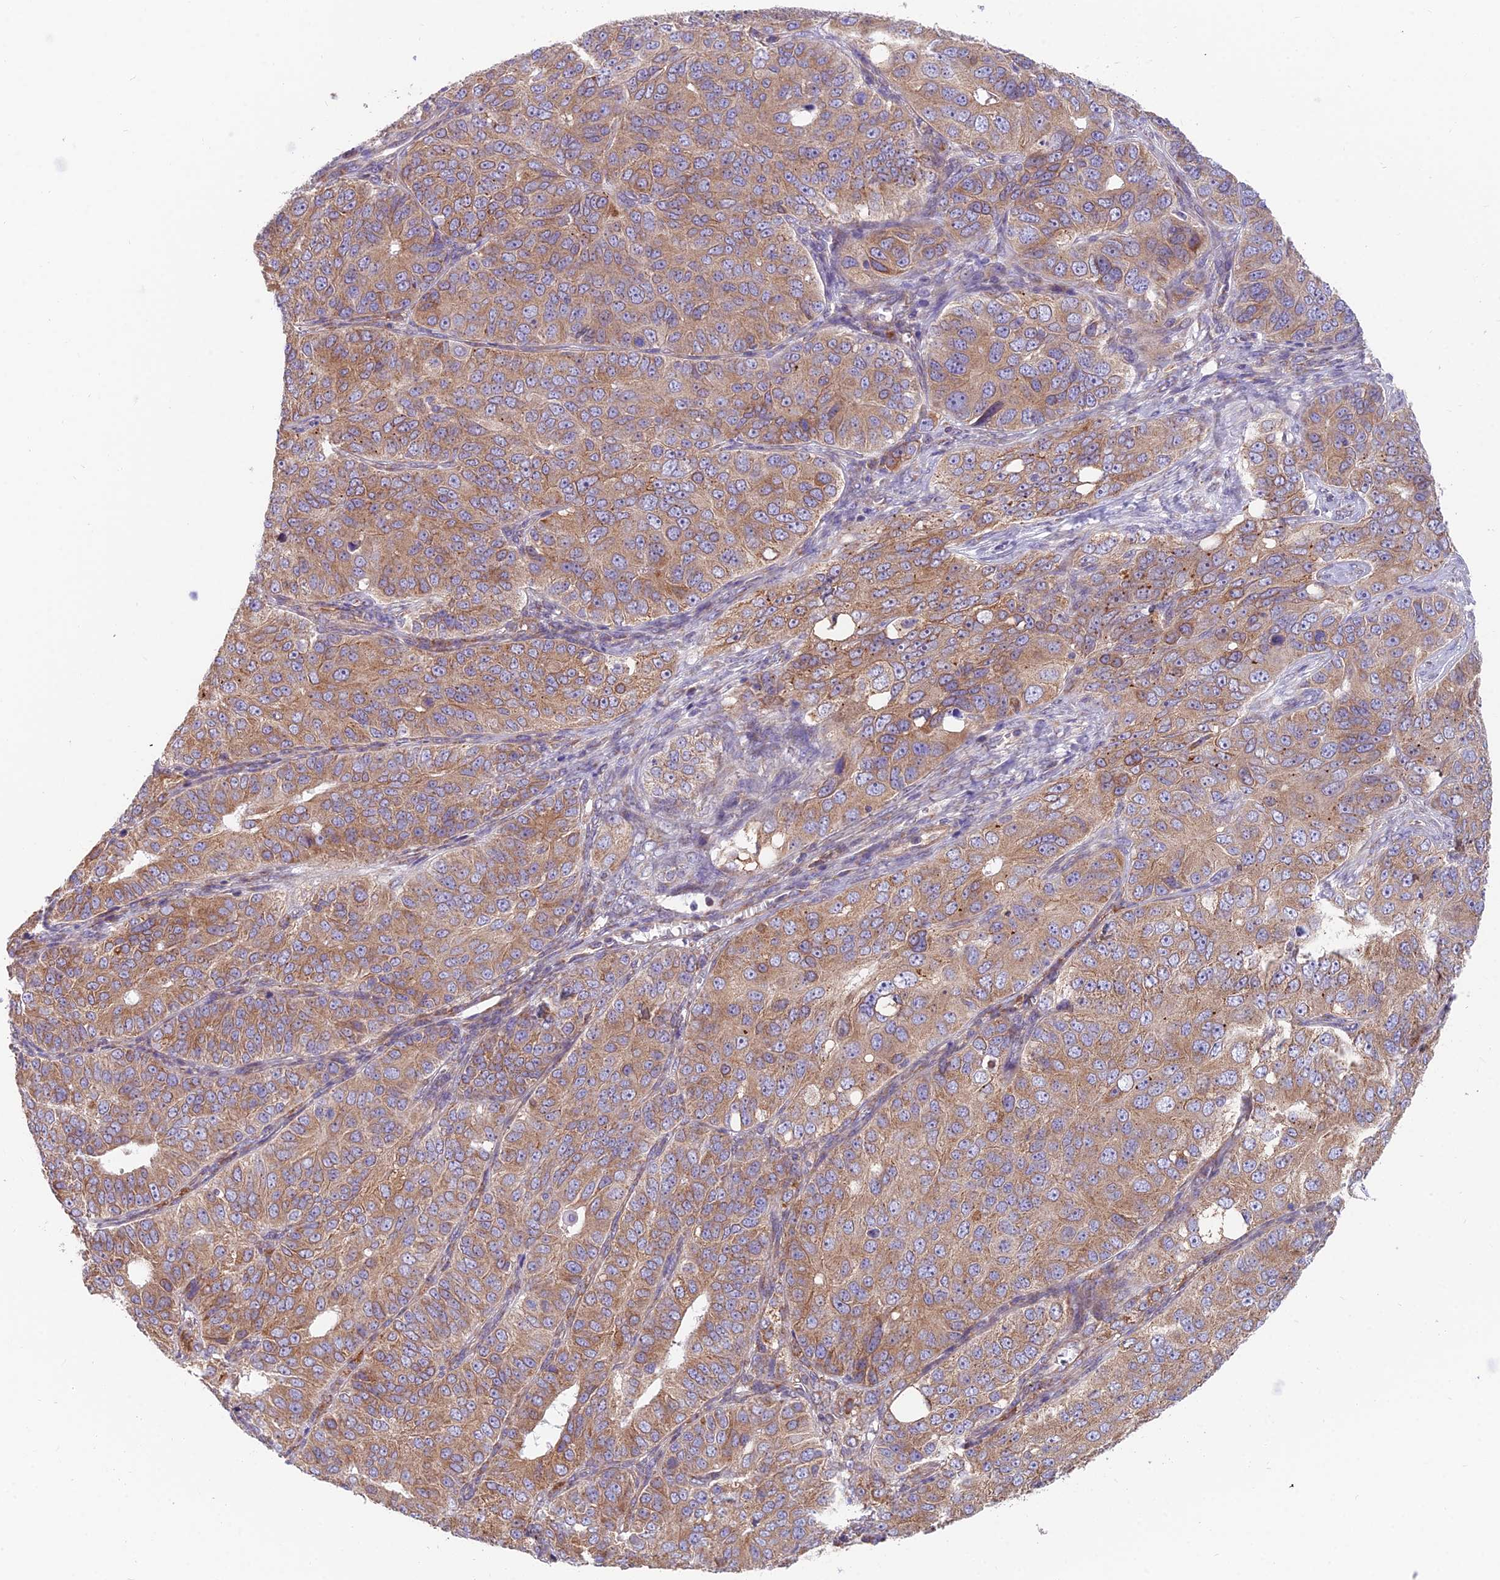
{"staining": {"intensity": "moderate", "quantity": ">75%", "location": "cytoplasmic/membranous"}, "tissue": "ovarian cancer", "cell_type": "Tumor cells", "image_type": "cancer", "snomed": [{"axis": "morphology", "description": "Carcinoma, endometroid"}, {"axis": "topography", "description": "Ovary"}], "caption": "Protein expression analysis of human ovarian cancer (endometroid carcinoma) reveals moderate cytoplasmic/membranous expression in approximately >75% of tumor cells.", "gene": "TBC1D20", "patient": {"sex": "female", "age": 51}}